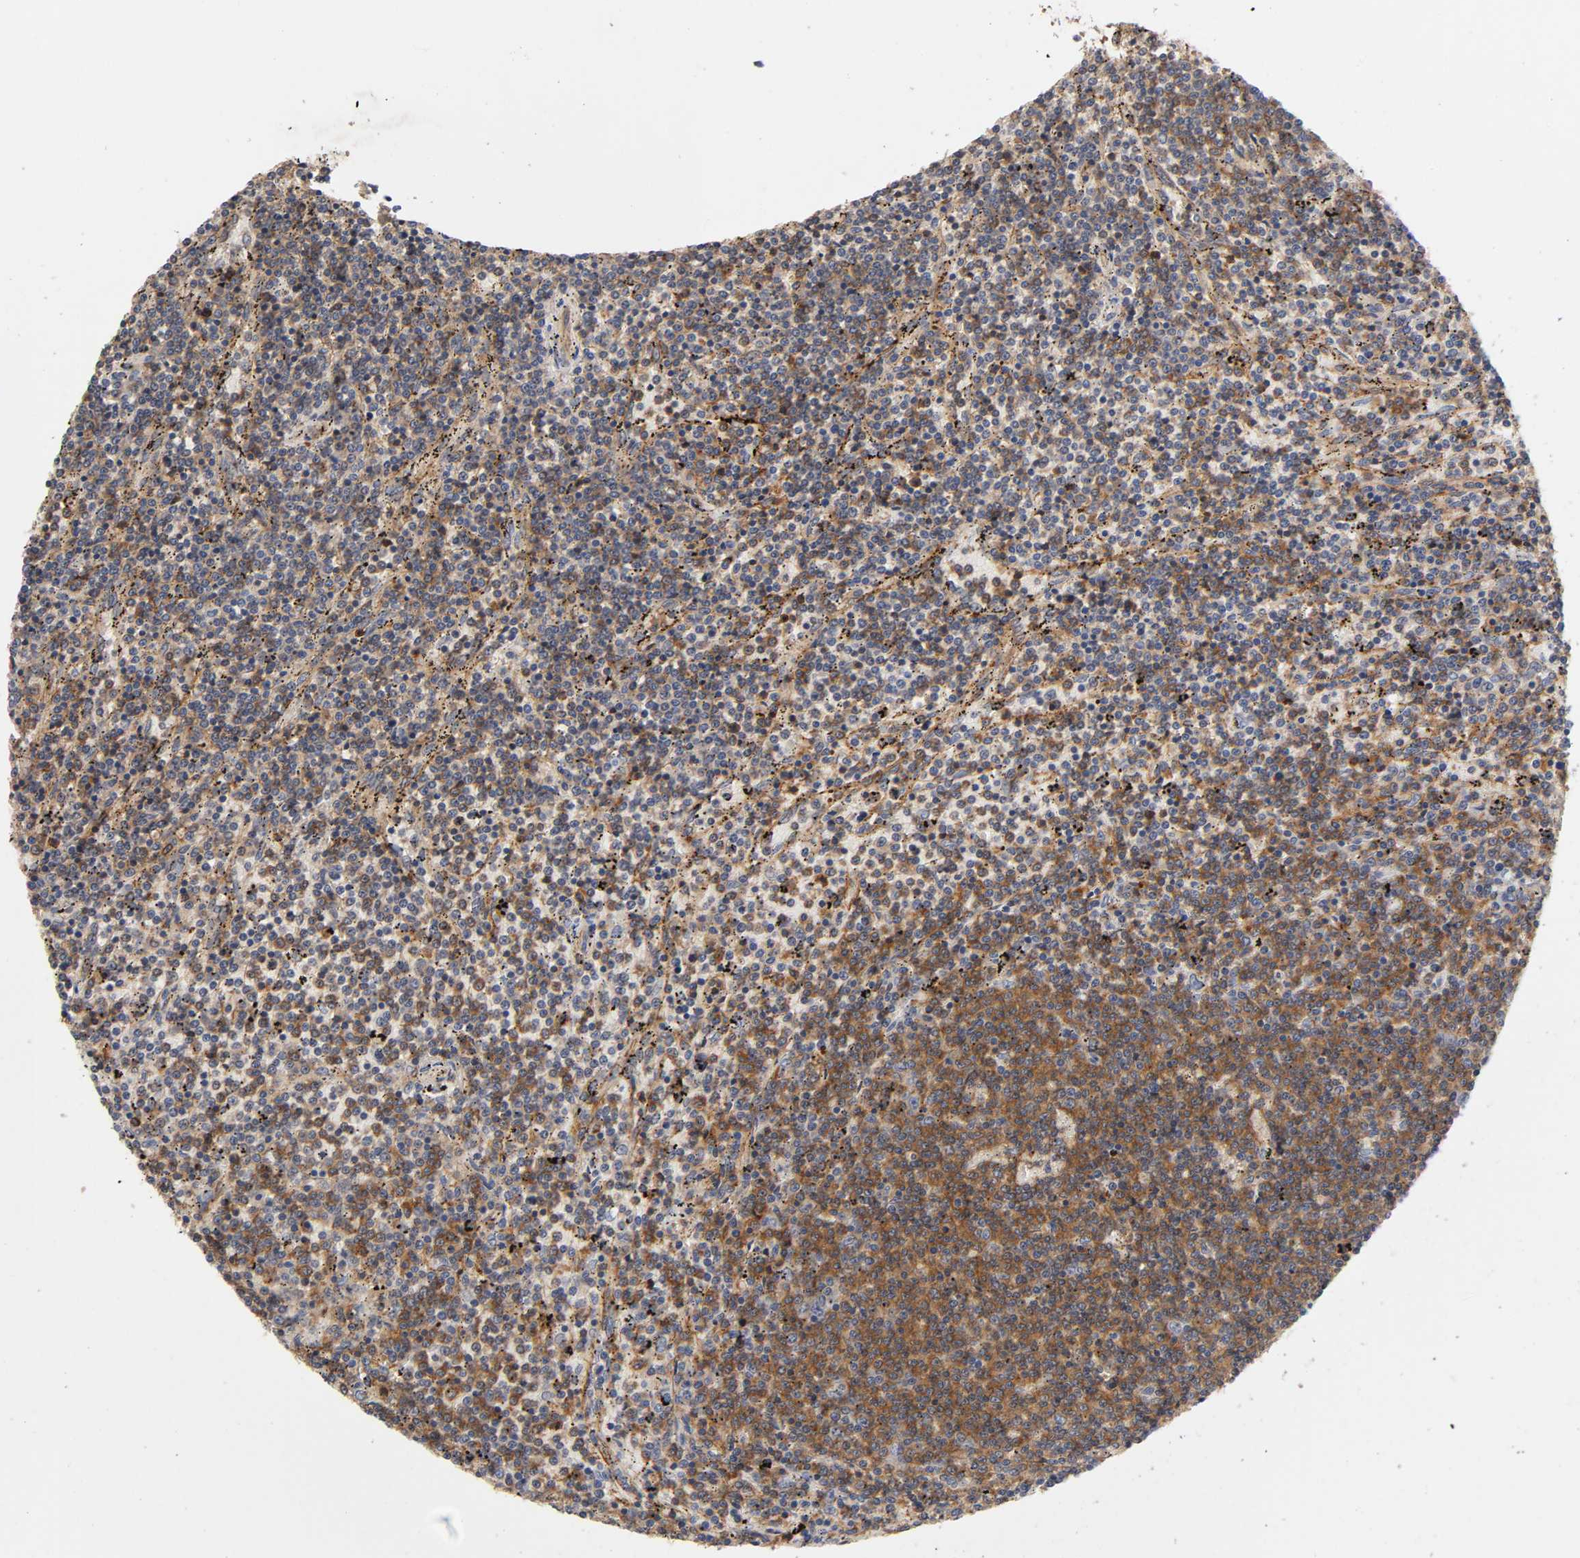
{"staining": {"intensity": "moderate", "quantity": "25%-75%", "location": "cytoplasmic/membranous"}, "tissue": "lymphoma", "cell_type": "Tumor cells", "image_type": "cancer", "snomed": [{"axis": "morphology", "description": "Malignant lymphoma, non-Hodgkin's type, Low grade"}, {"axis": "topography", "description": "Spleen"}], "caption": "Immunohistochemistry micrograph of neoplastic tissue: malignant lymphoma, non-Hodgkin's type (low-grade) stained using IHC demonstrates medium levels of moderate protein expression localized specifically in the cytoplasmic/membranous of tumor cells, appearing as a cytoplasmic/membranous brown color.", "gene": "LAMTOR2", "patient": {"sex": "female", "age": 50}}